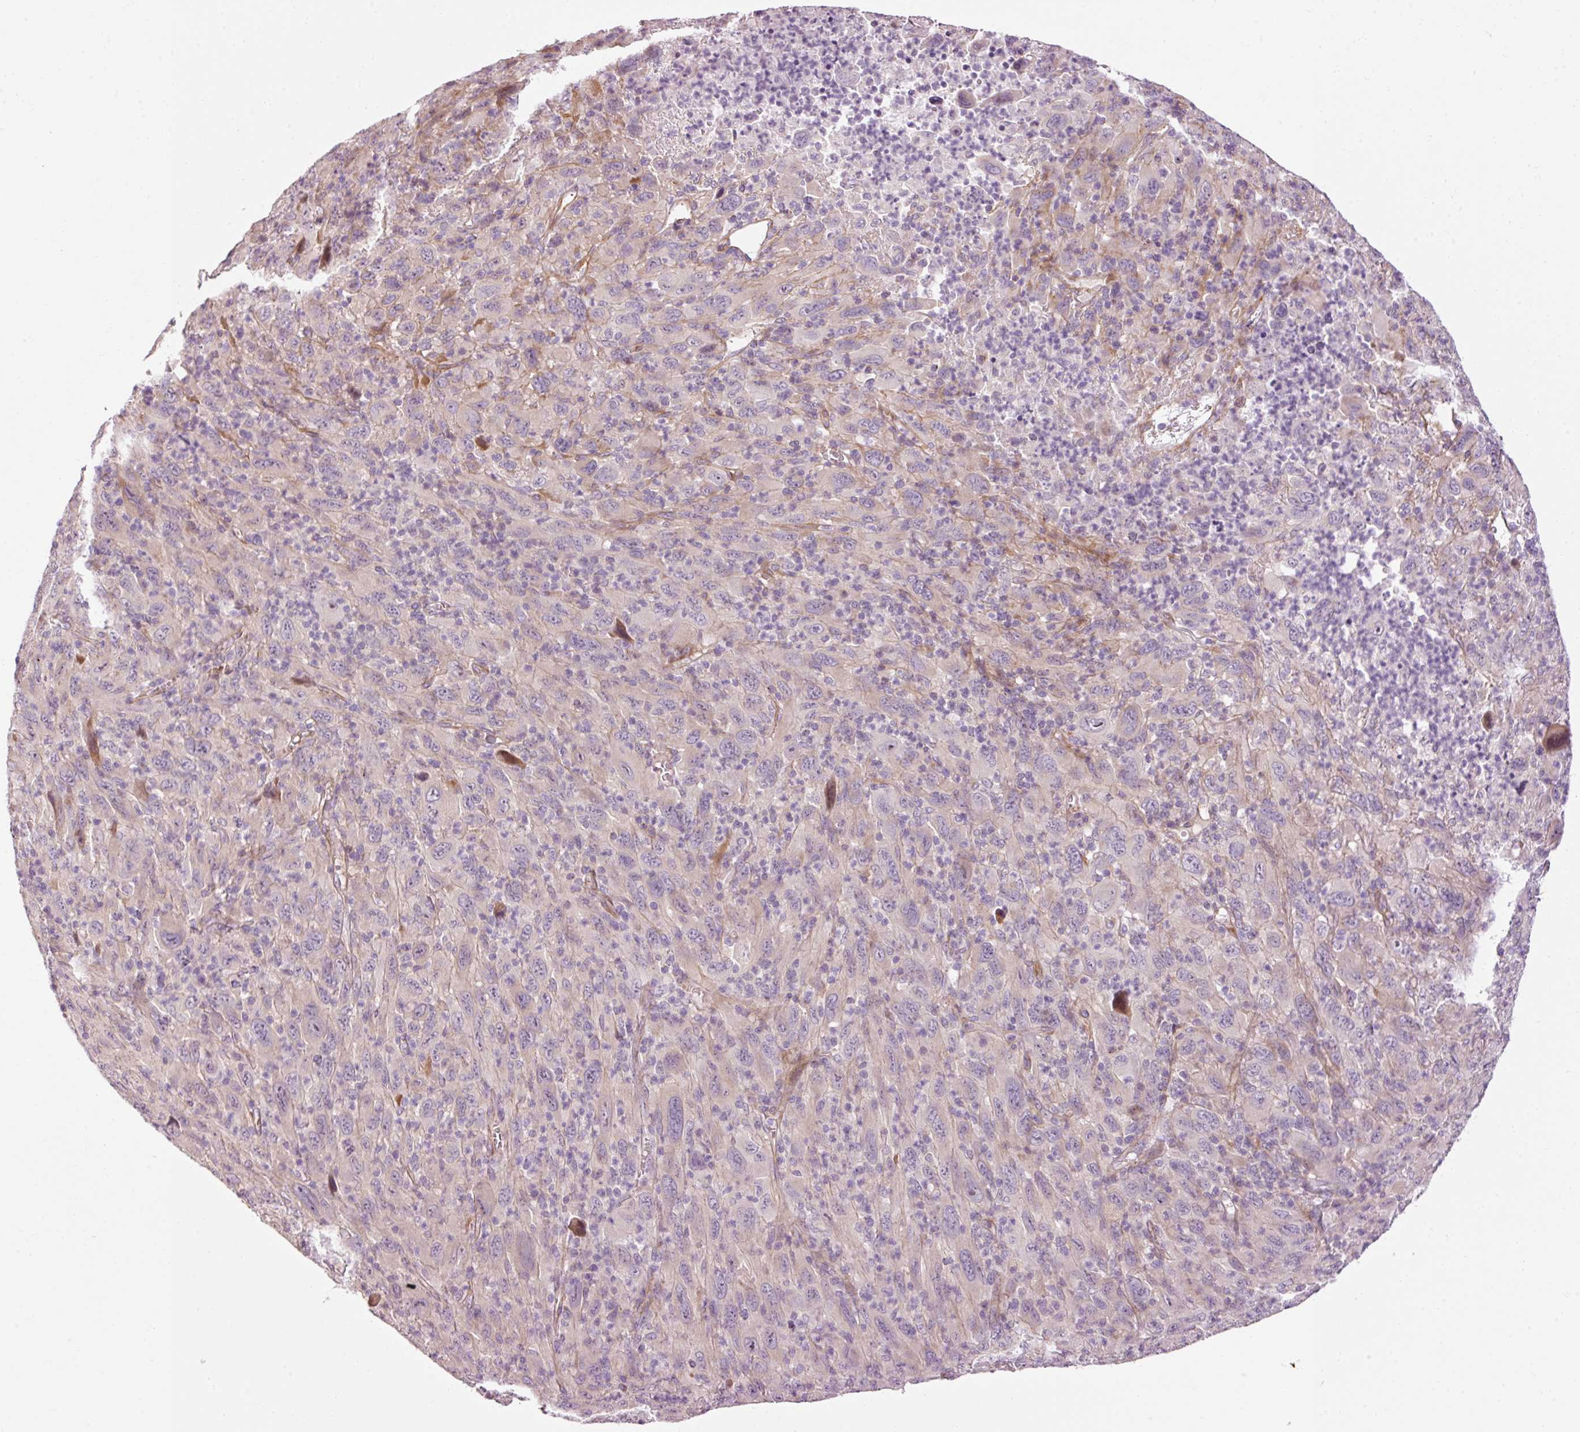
{"staining": {"intensity": "negative", "quantity": "none", "location": "none"}, "tissue": "melanoma", "cell_type": "Tumor cells", "image_type": "cancer", "snomed": [{"axis": "morphology", "description": "Malignant melanoma, Metastatic site"}, {"axis": "topography", "description": "Skin"}], "caption": "Immunohistochemistry micrograph of melanoma stained for a protein (brown), which demonstrates no staining in tumor cells.", "gene": "ANKRD20A1", "patient": {"sex": "female", "age": 56}}